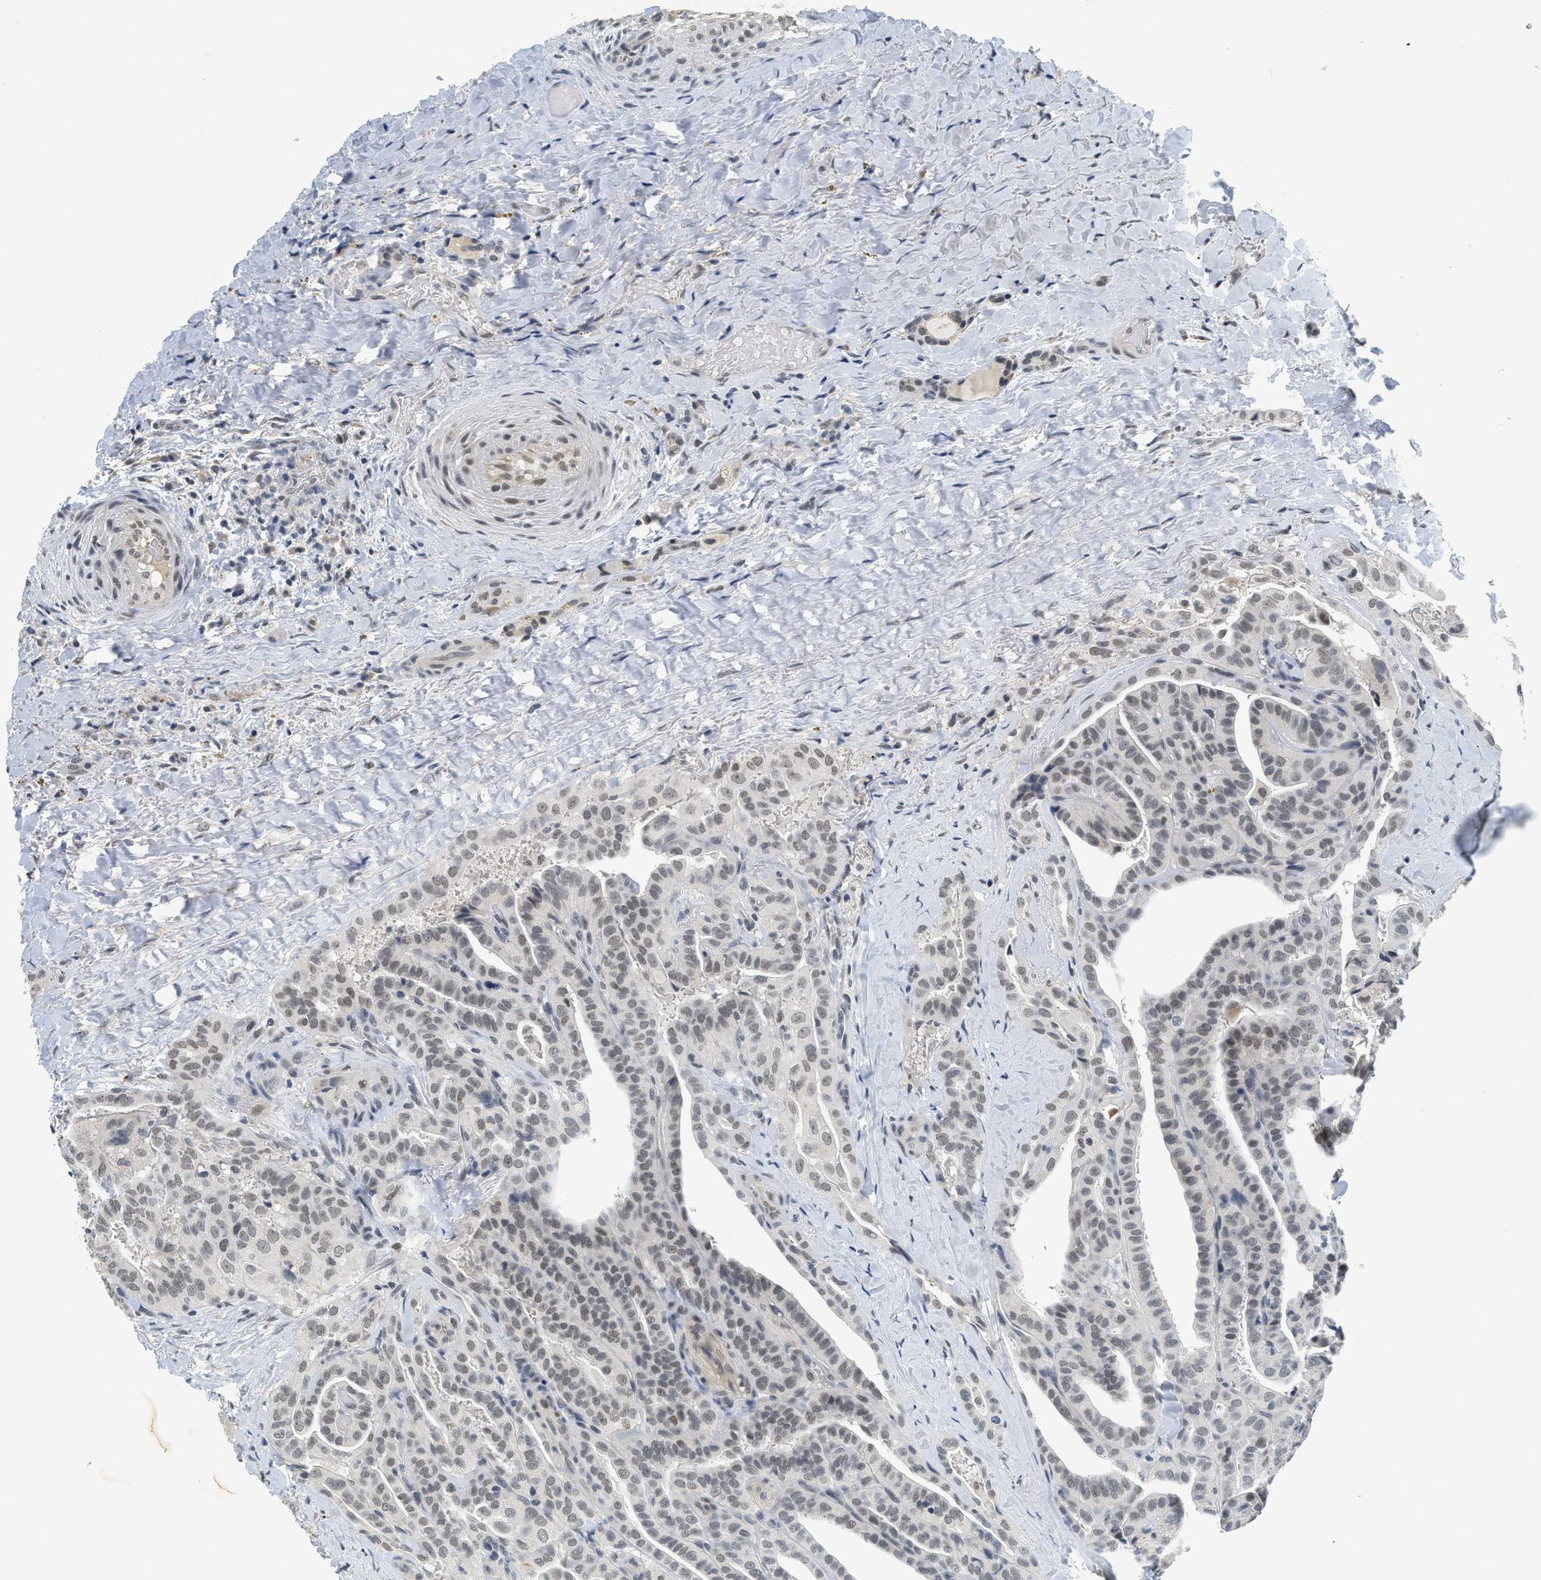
{"staining": {"intensity": "moderate", "quantity": "25%-75%", "location": "nuclear"}, "tissue": "thyroid cancer", "cell_type": "Tumor cells", "image_type": "cancer", "snomed": [{"axis": "morphology", "description": "Papillary adenocarcinoma, NOS"}, {"axis": "topography", "description": "Thyroid gland"}], "caption": "This image demonstrates papillary adenocarcinoma (thyroid) stained with immunohistochemistry to label a protein in brown. The nuclear of tumor cells show moderate positivity for the protein. Nuclei are counter-stained blue.", "gene": "MZF1", "patient": {"sex": "male", "age": 77}}